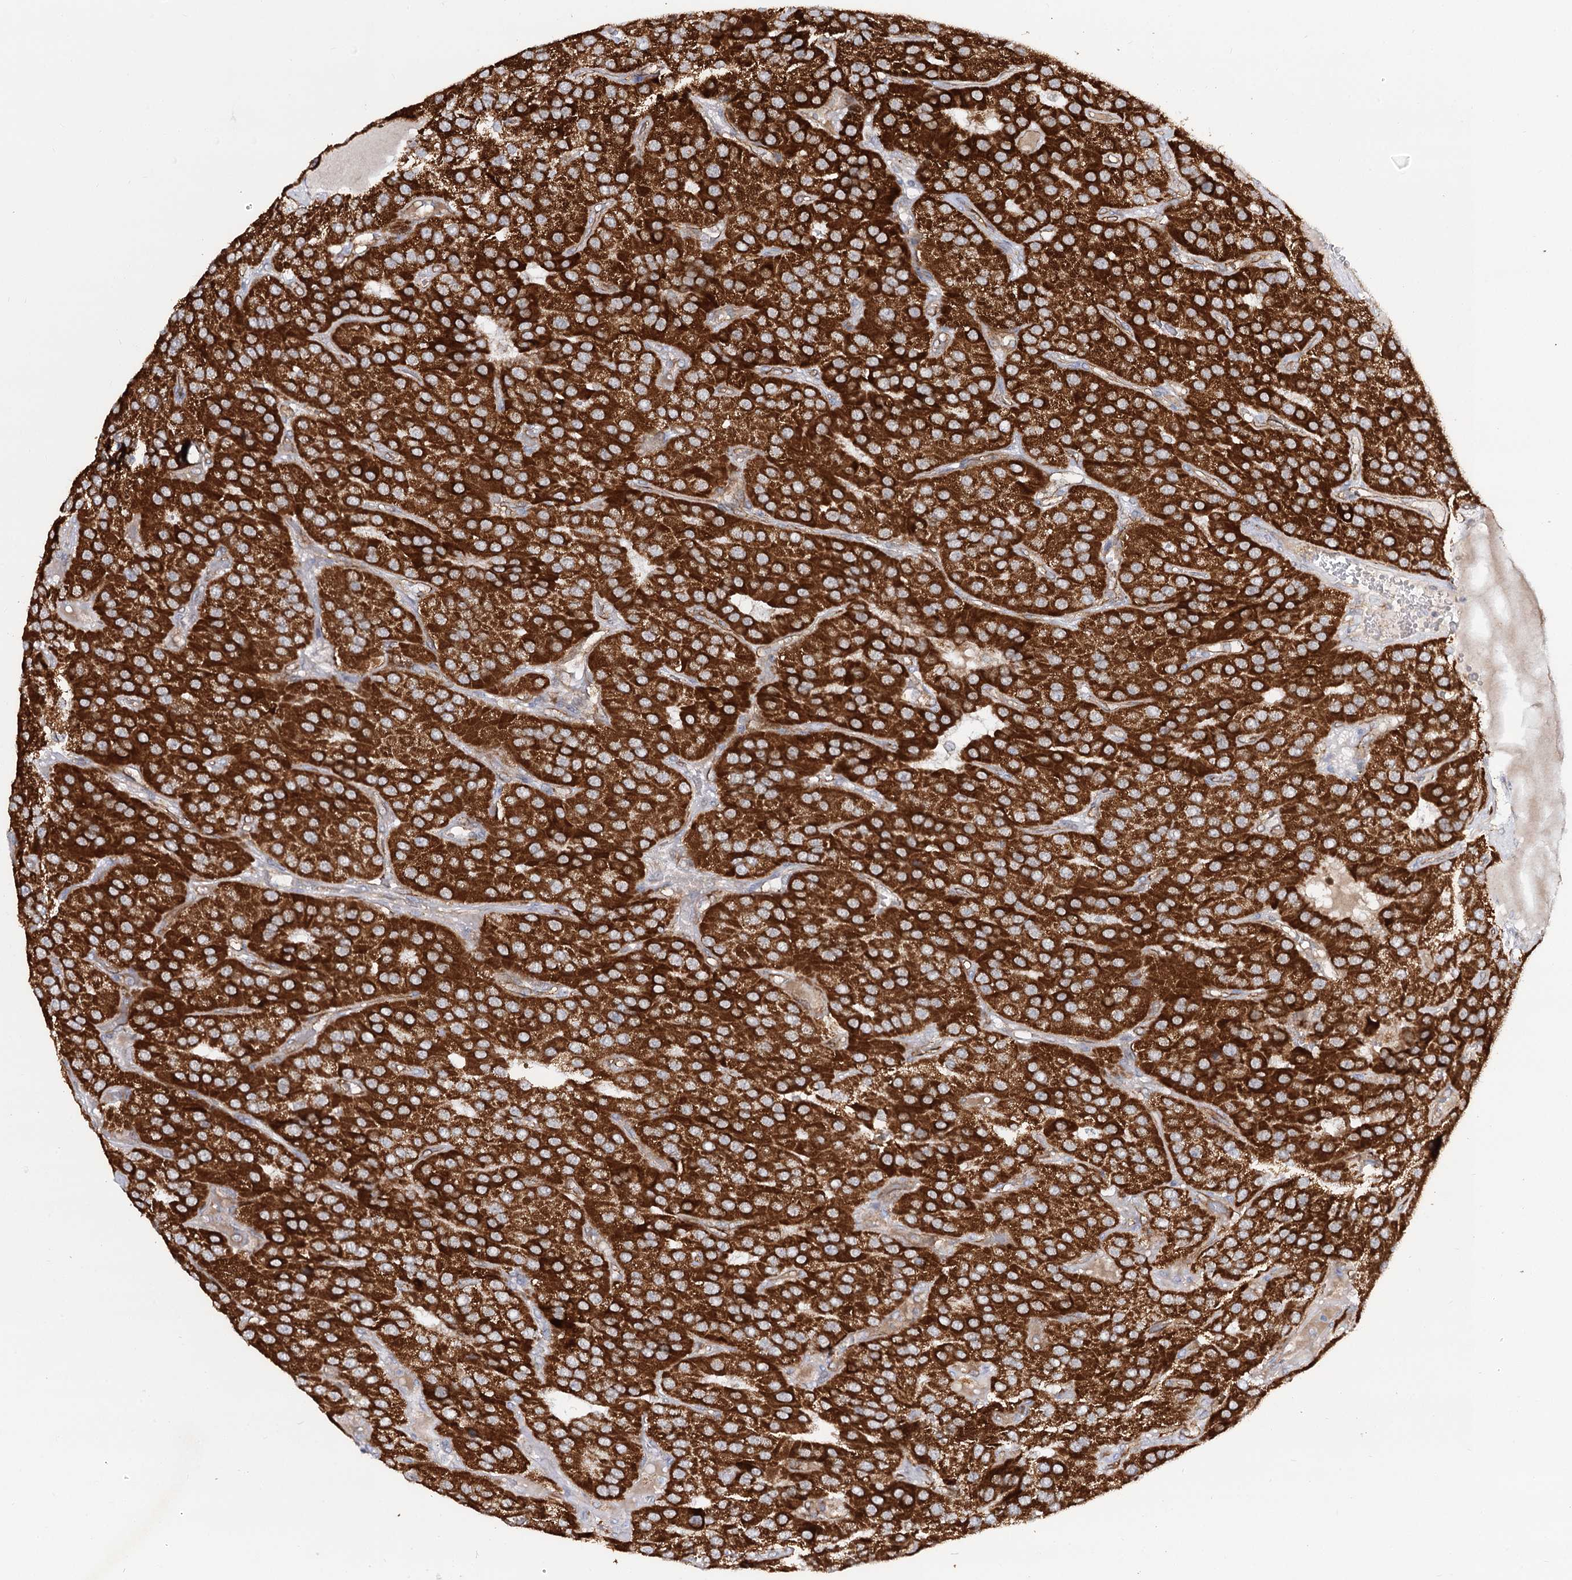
{"staining": {"intensity": "strong", "quantity": ">75%", "location": "cytoplasmic/membranous"}, "tissue": "parathyroid gland", "cell_type": "Glandular cells", "image_type": "normal", "snomed": [{"axis": "morphology", "description": "Normal tissue, NOS"}, {"axis": "morphology", "description": "Adenoma, NOS"}, {"axis": "topography", "description": "Parathyroid gland"}], "caption": "Glandular cells reveal high levels of strong cytoplasmic/membranous positivity in about >75% of cells in normal human parathyroid gland.", "gene": "CBR4", "patient": {"sex": "female", "age": 86}}